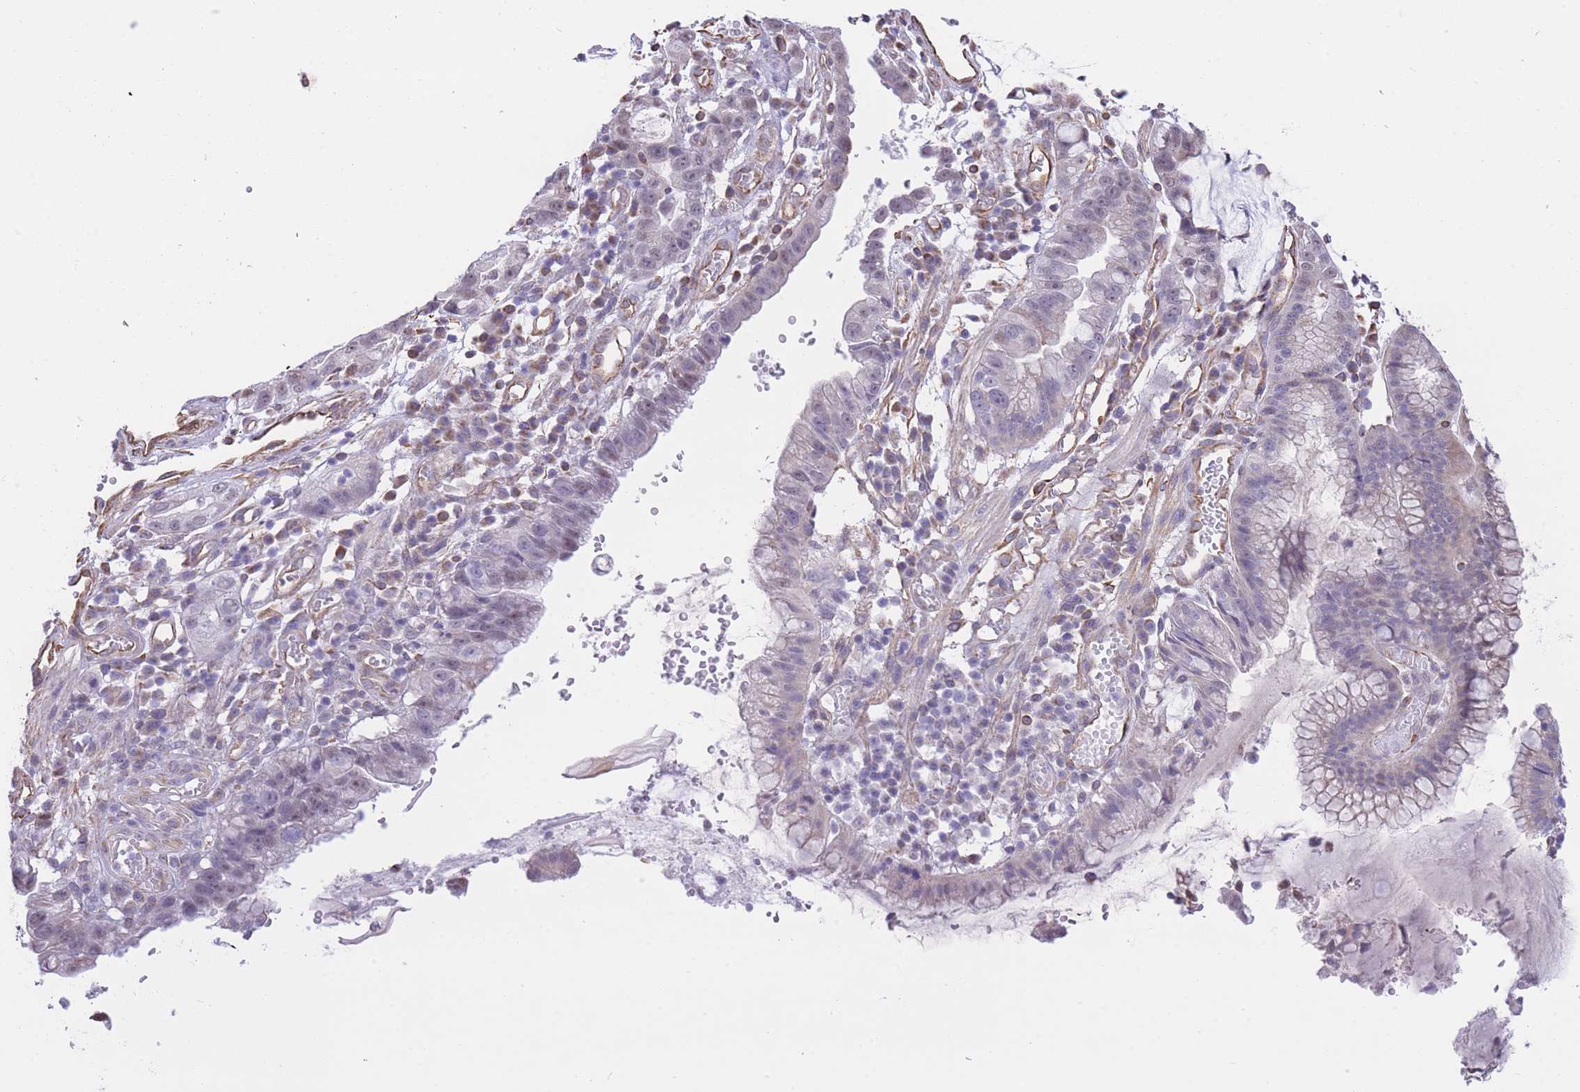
{"staining": {"intensity": "negative", "quantity": "none", "location": "none"}, "tissue": "stomach cancer", "cell_type": "Tumor cells", "image_type": "cancer", "snomed": [{"axis": "morphology", "description": "Adenocarcinoma, NOS"}, {"axis": "topography", "description": "Stomach"}], "caption": "Stomach adenocarcinoma was stained to show a protein in brown. There is no significant positivity in tumor cells. (DAB immunohistochemistry (IHC) with hematoxylin counter stain).", "gene": "PSG8", "patient": {"sex": "male", "age": 55}}